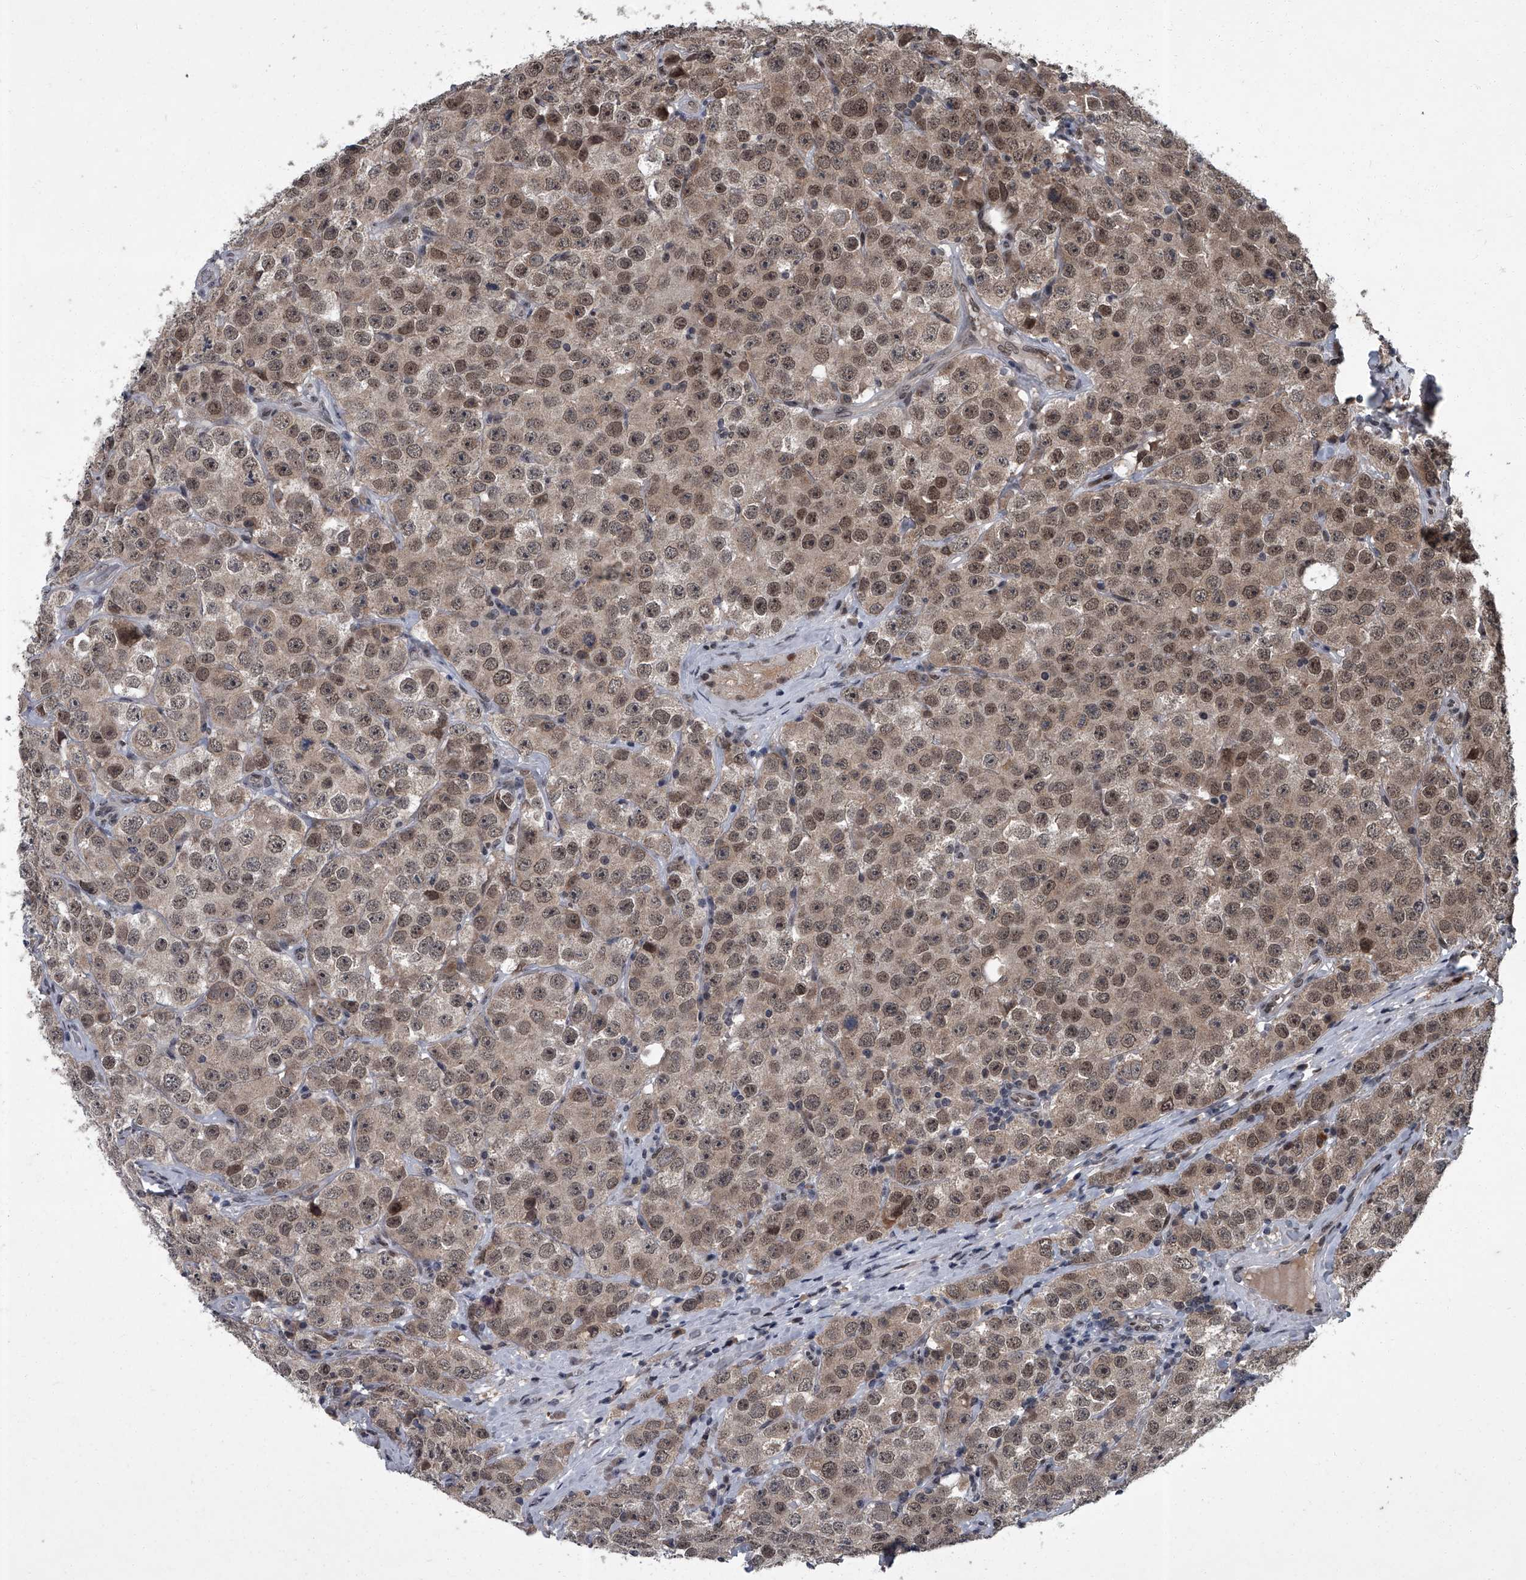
{"staining": {"intensity": "weak", "quantity": "25%-75%", "location": "nuclear"}, "tissue": "testis cancer", "cell_type": "Tumor cells", "image_type": "cancer", "snomed": [{"axis": "morphology", "description": "Seminoma, NOS"}, {"axis": "topography", "description": "Testis"}], "caption": "Weak nuclear protein positivity is seen in approximately 25%-75% of tumor cells in seminoma (testis).", "gene": "ZNF518B", "patient": {"sex": "male", "age": 28}}